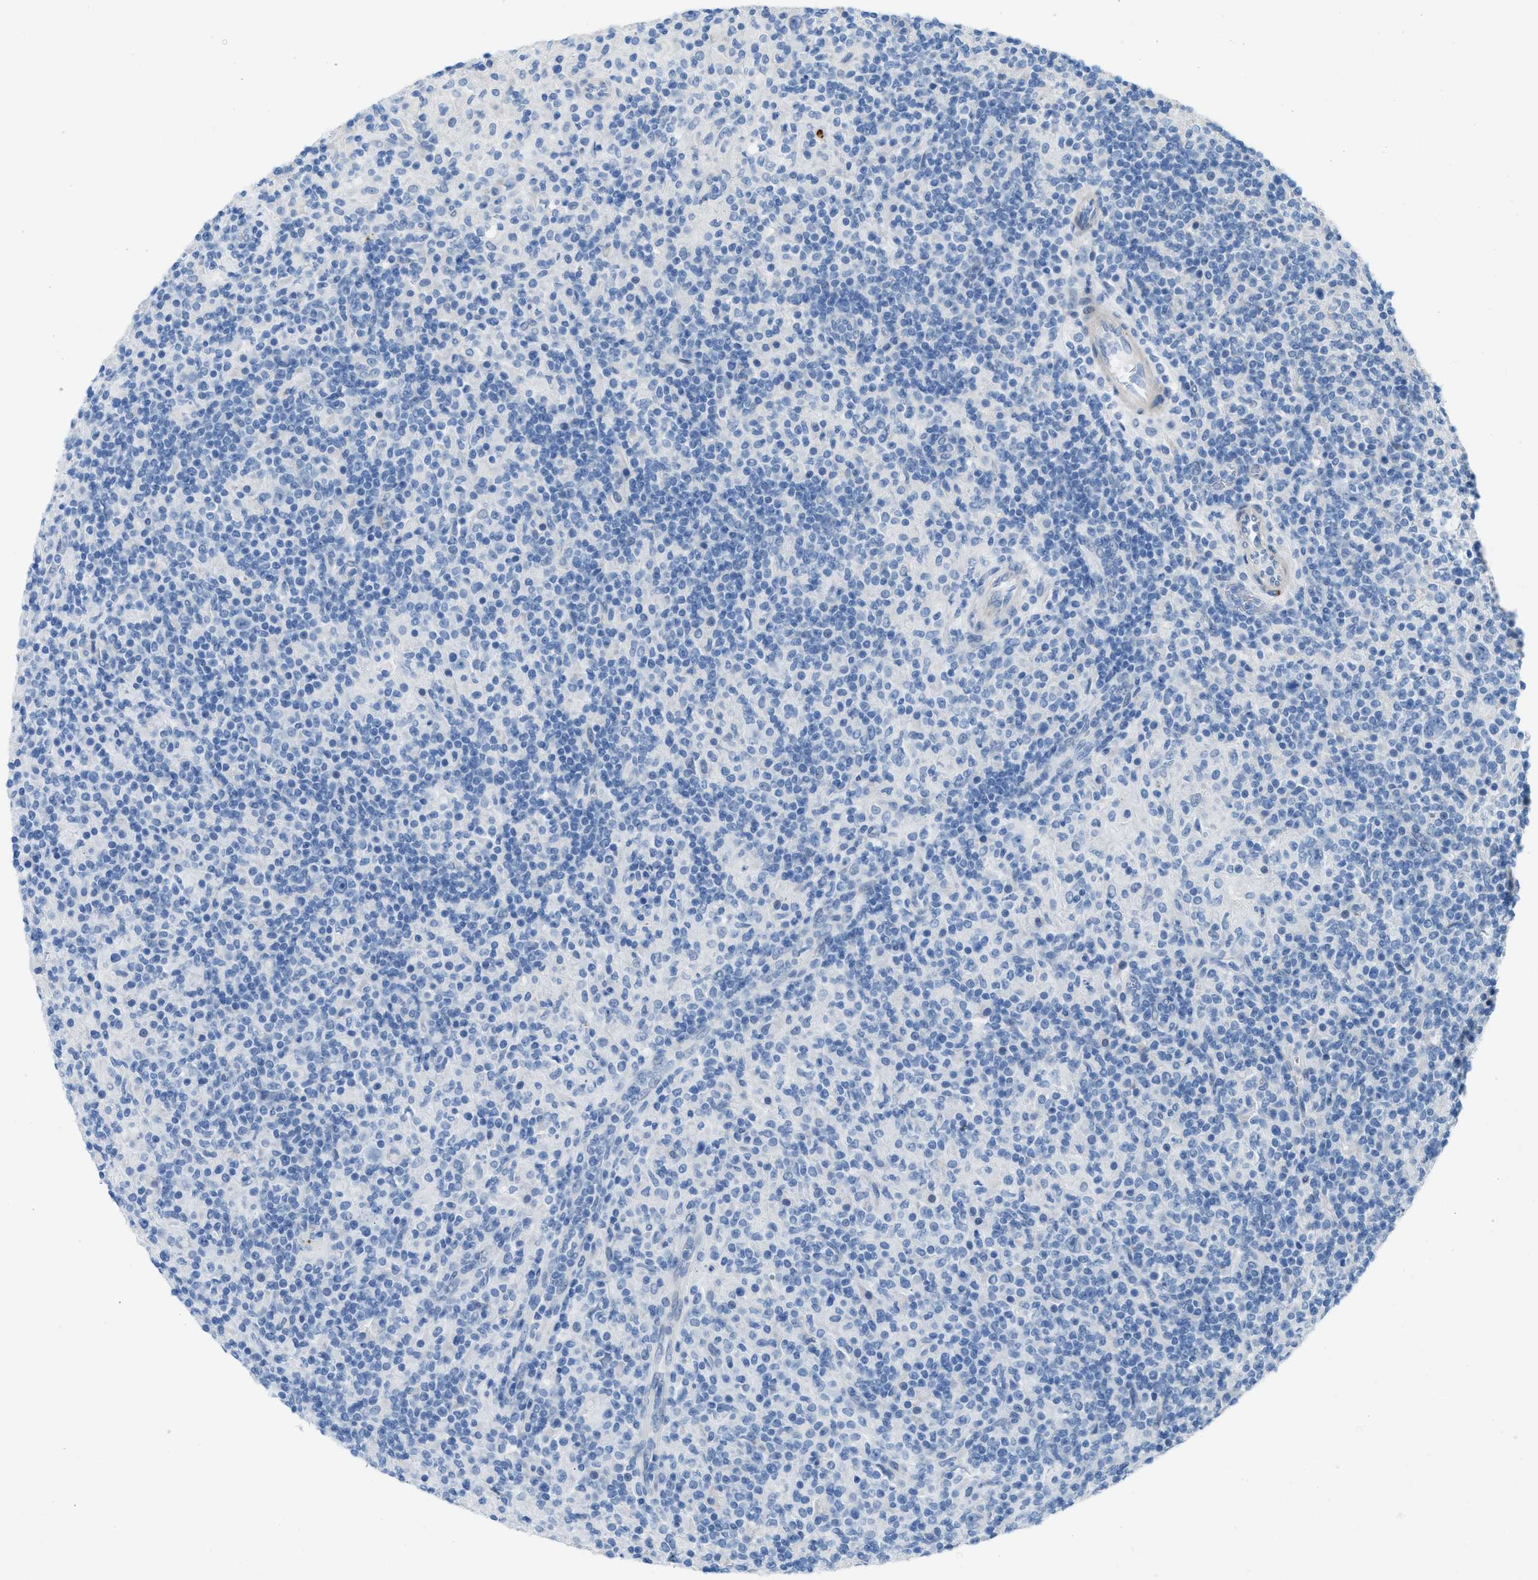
{"staining": {"intensity": "negative", "quantity": "none", "location": "none"}, "tissue": "lymphoma", "cell_type": "Tumor cells", "image_type": "cancer", "snomed": [{"axis": "morphology", "description": "Hodgkin's disease, NOS"}, {"axis": "topography", "description": "Lymph node"}], "caption": "Immunohistochemistry histopathology image of lymphoma stained for a protein (brown), which exhibits no staining in tumor cells. (Immunohistochemistry, brightfield microscopy, high magnification).", "gene": "MPP3", "patient": {"sex": "male", "age": 70}}